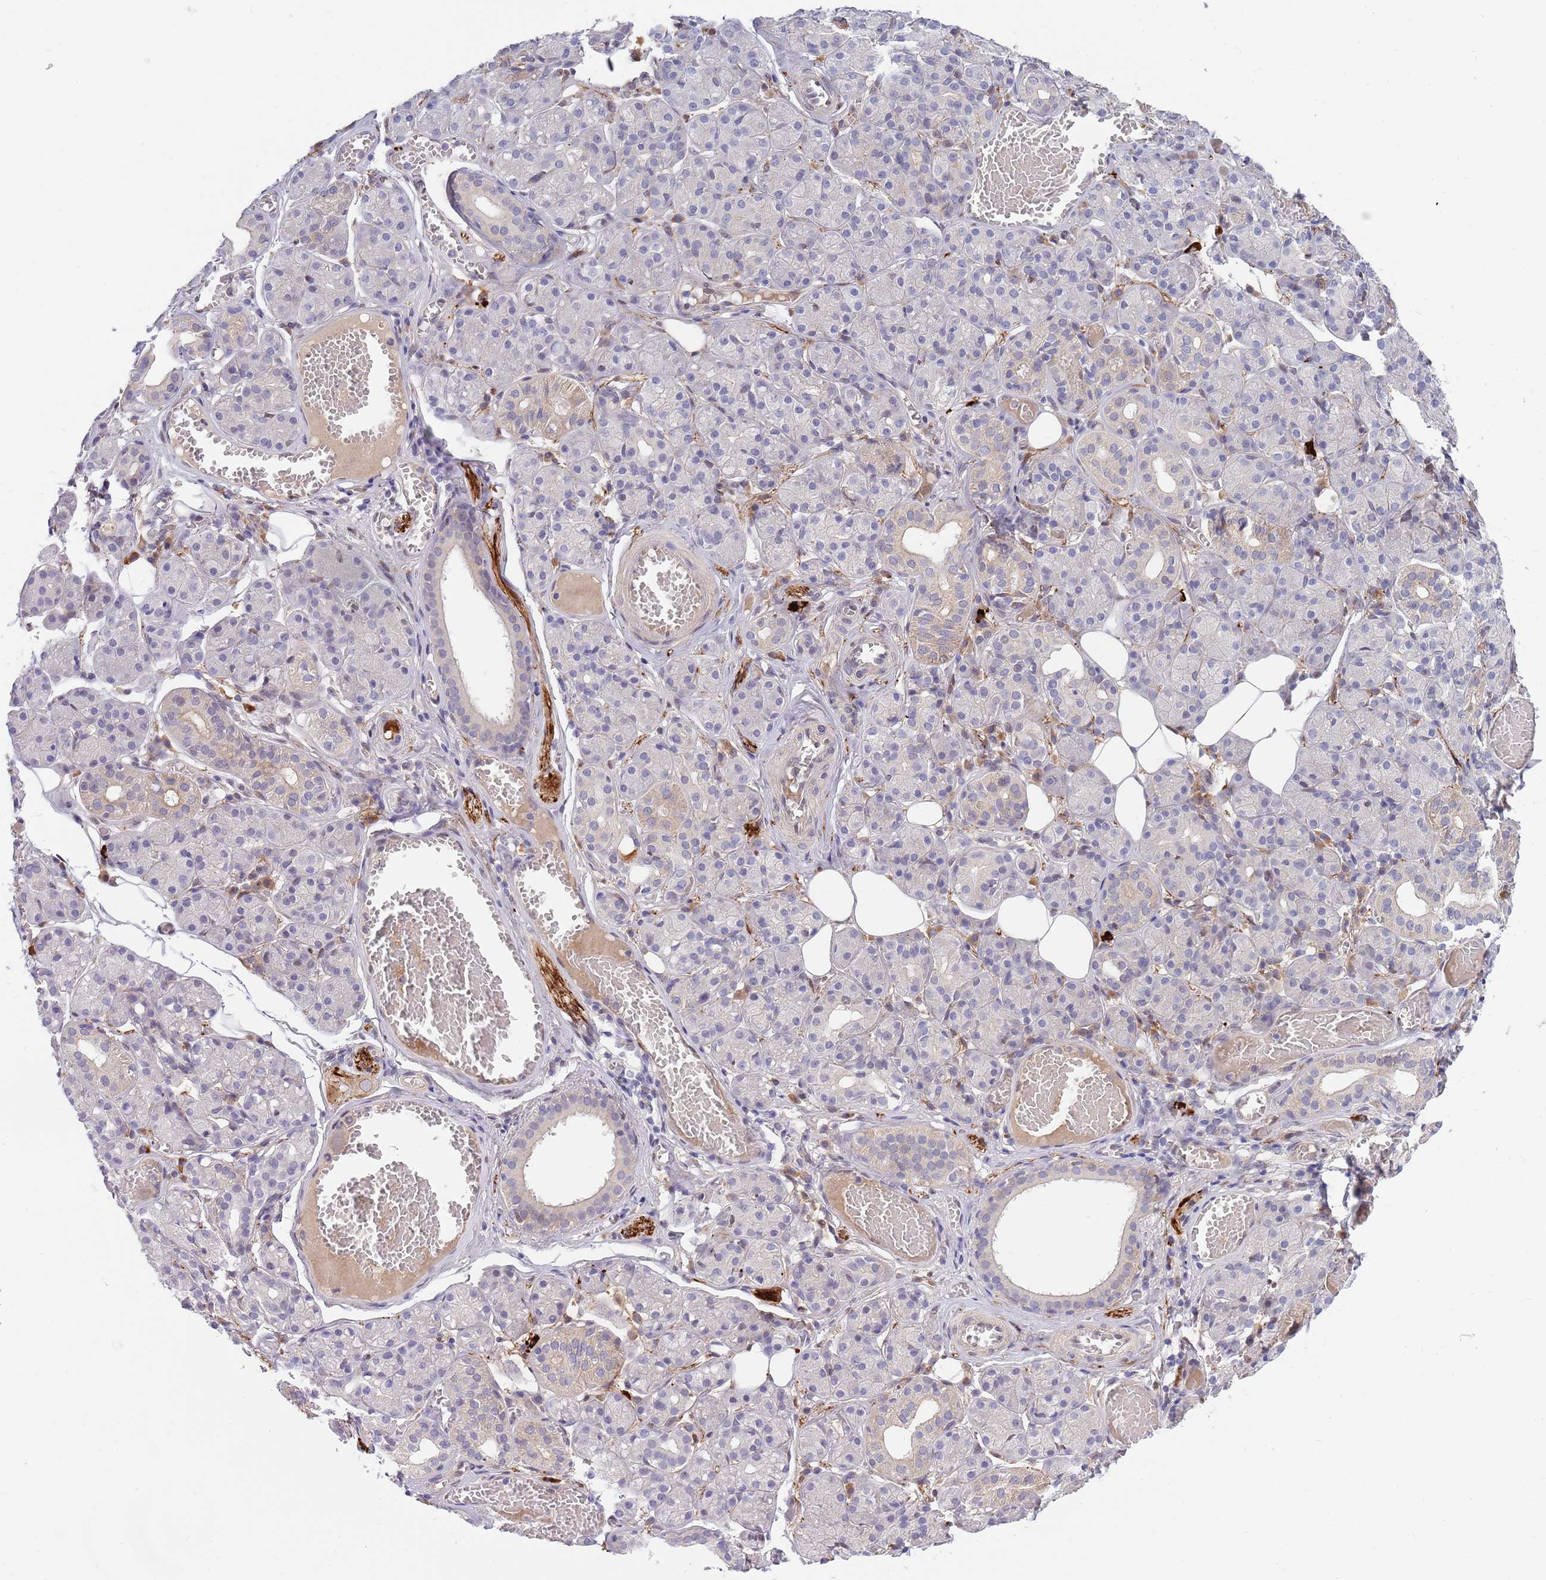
{"staining": {"intensity": "weak", "quantity": "<25%", "location": "cytoplasmic/membranous"}, "tissue": "salivary gland", "cell_type": "Glandular cells", "image_type": "normal", "snomed": [{"axis": "morphology", "description": "Normal tissue, NOS"}, {"axis": "topography", "description": "Salivary gland"}], "caption": "This is an immunohistochemistry (IHC) image of unremarkable human salivary gland. There is no expression in glandular cells.", "gene": "NLRP6", "patient": {"sex": "male", "age": 63}}